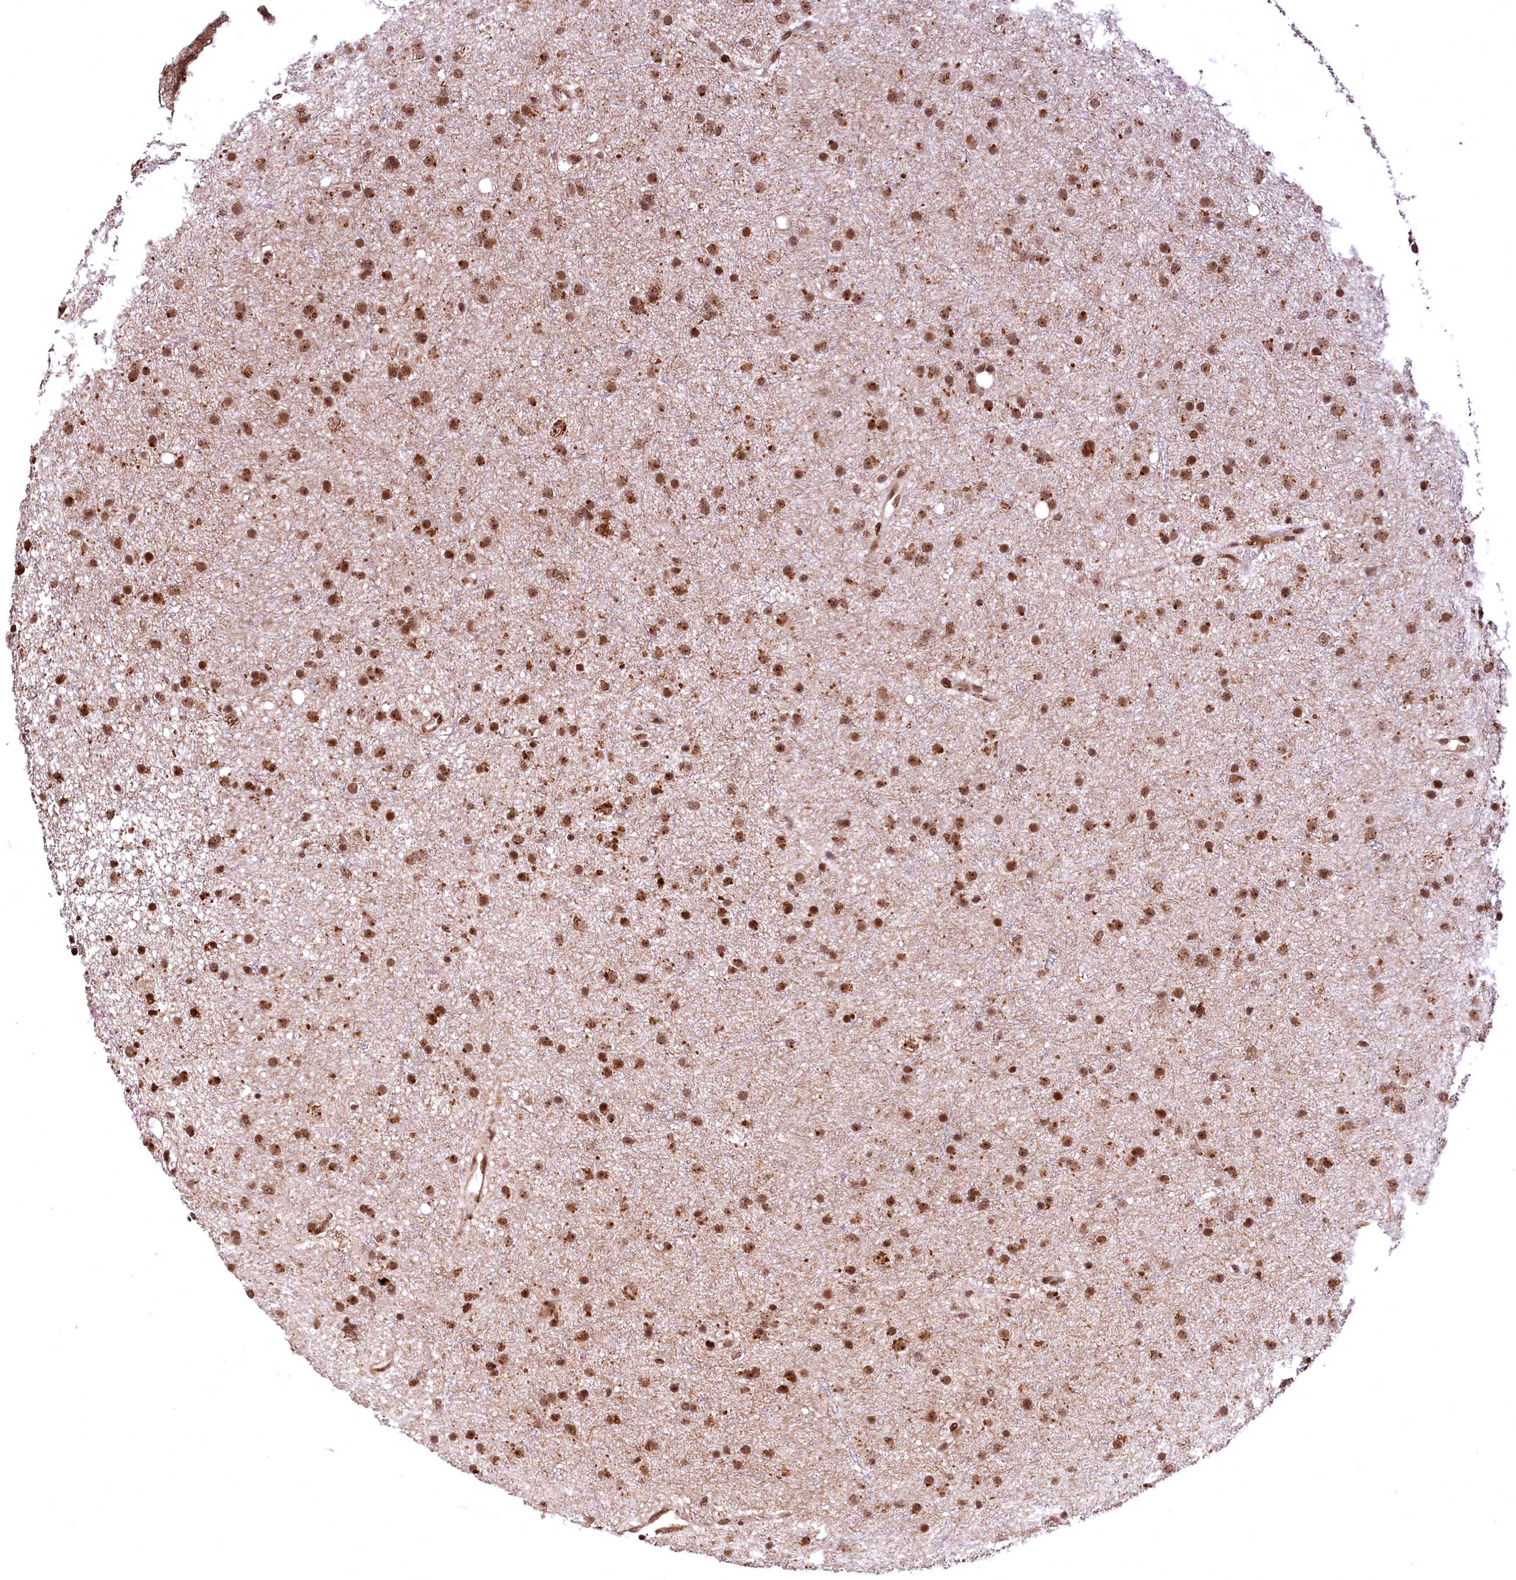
{"staining": {"intensity": "moderate", "quantity": ">75%", "location": "cytoplasmic/membranous,nuclear"}, "tissue": "glioma", "cell_type": "Tumor cells", "image_type": "cancer", "snomed": [{"axis": "morphology", "description": "Glioma, malignant, Low grade"}, {"axis": "topography", "description": "Cerebral cortex"}], "caption": "This is a photomicrograph of IHC staining of glioma, which shows moderate positivity in the cytoplasmic/membranous and nuclear of tumor cells.", "gene": "PDS5B", "patient": {"sex": "female", "age": 39}}